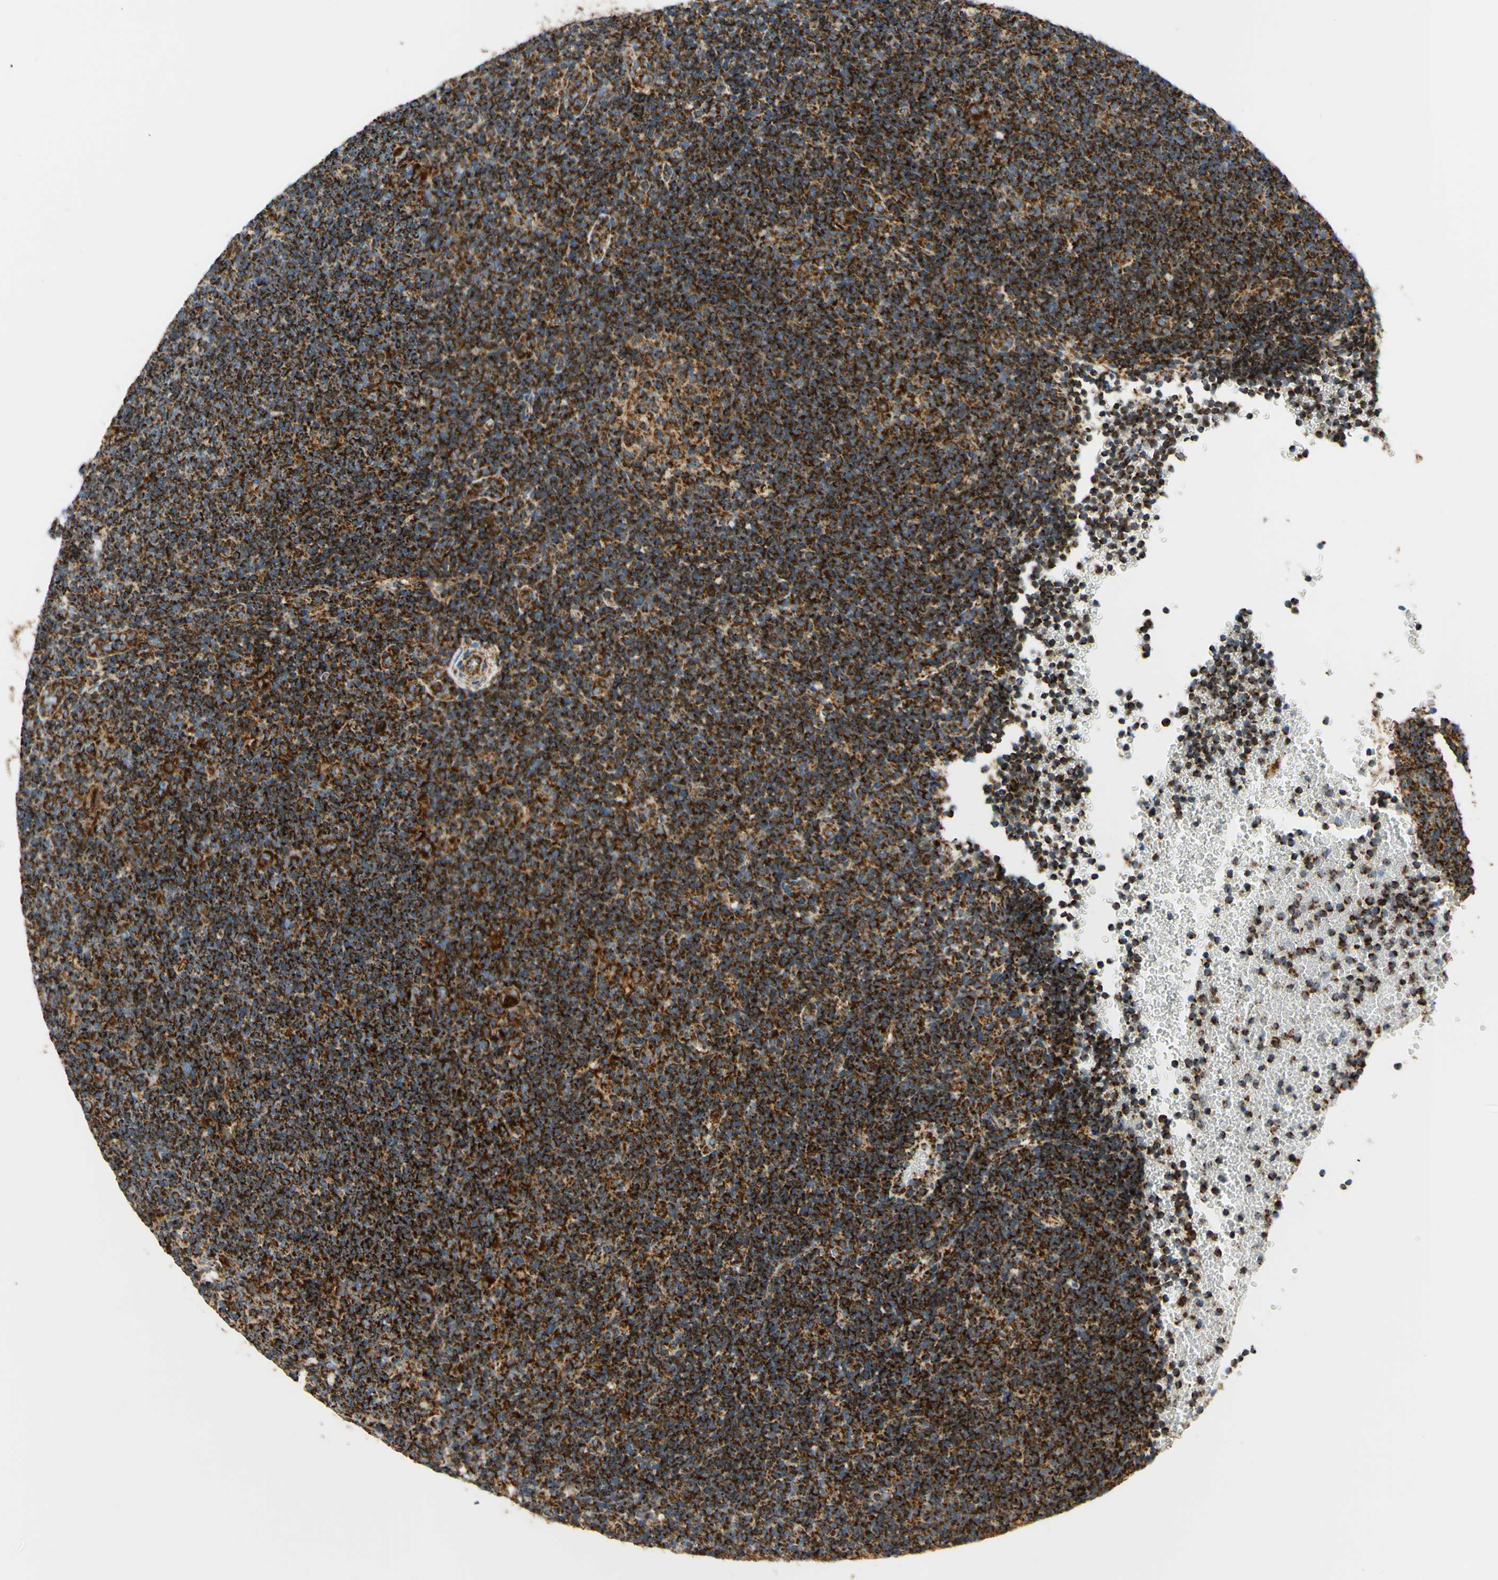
{"staining": {"intensity": "strong", "quantity": ">75%", "location": "cytoplasmic/membranous"}, "tissue": "lymphoma", "cell_type": "Tumor cells", "image_type": "cancer", "snomed": [{"axis": "morphology", "description": "Hodgkin's disease, NOS"}, {"axis": "topography", "description": "Lymph node"}], "caption": "DAB (3,3'-diaminobenzidine) immunohistochemical staining of human lymphoma exhibits strong cytoplasmic/membranous protein positivity in approximately >75% of tumor cells.", "gene": "MAVS", "patient": {"sex": "female", "age": 57}}